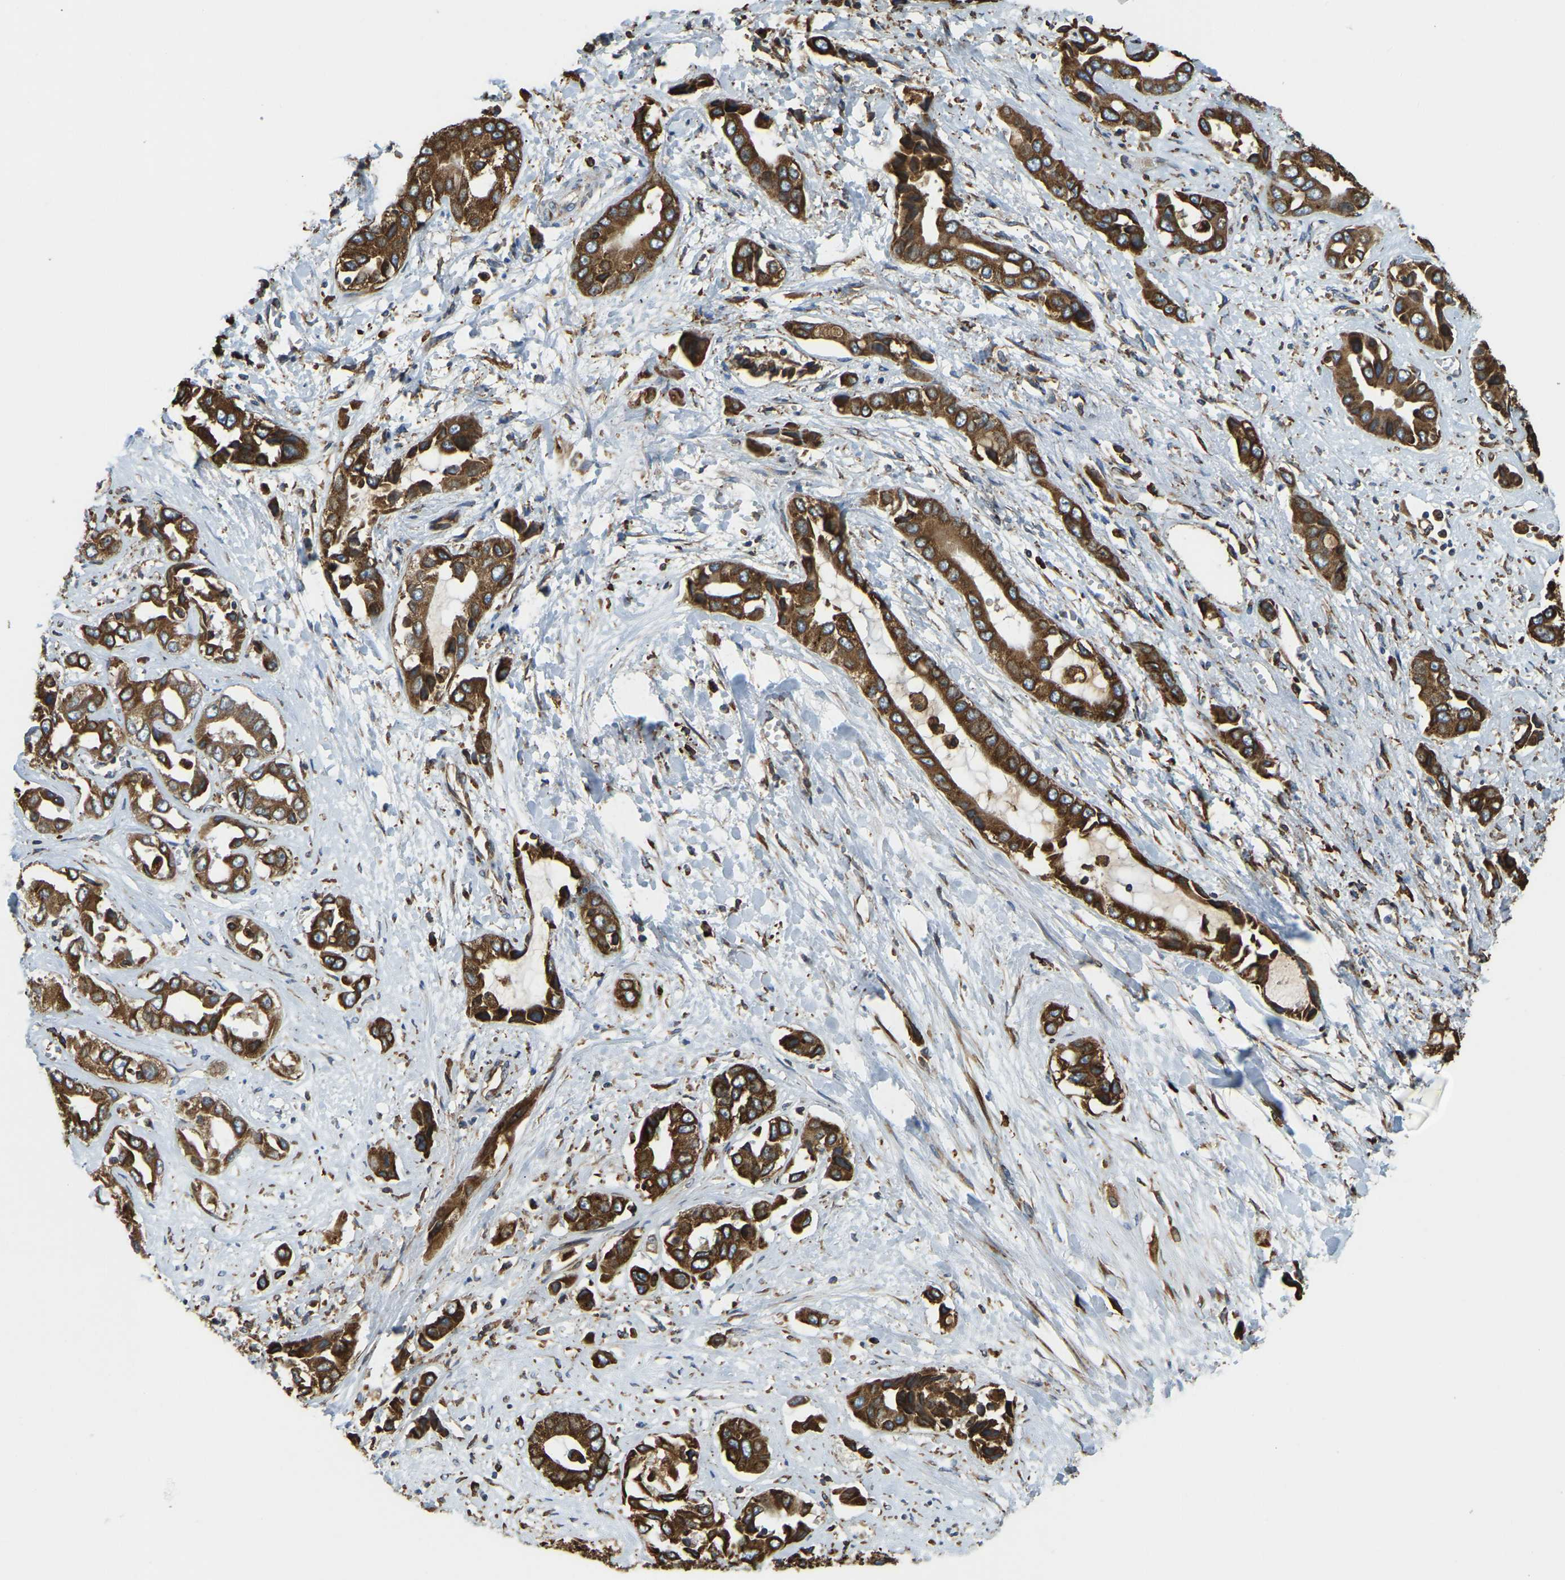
{"staining": {"intensity": "strong", "quantity": "25%-75%", "location": "cytoplasmic/membranous"}, "tissue": "liver cancer", "cell_type": "Tumor cells", "image_type": "cancer", "snomed": [{"axis": "morphology", "description": "Cholangiocarcinoma"}, {"axis": "topography", "description": "Liver"}], "caption": "A high-resolution image shows immunohistochemistry (IHC) staining of liver cholangiocarcinoma, which exhibits strong cytoplasmic/membranous positivity in about 25%-75% of tumor cells.", "gene": "RNF115", "patient": {"sex": "female", "age": 52}}